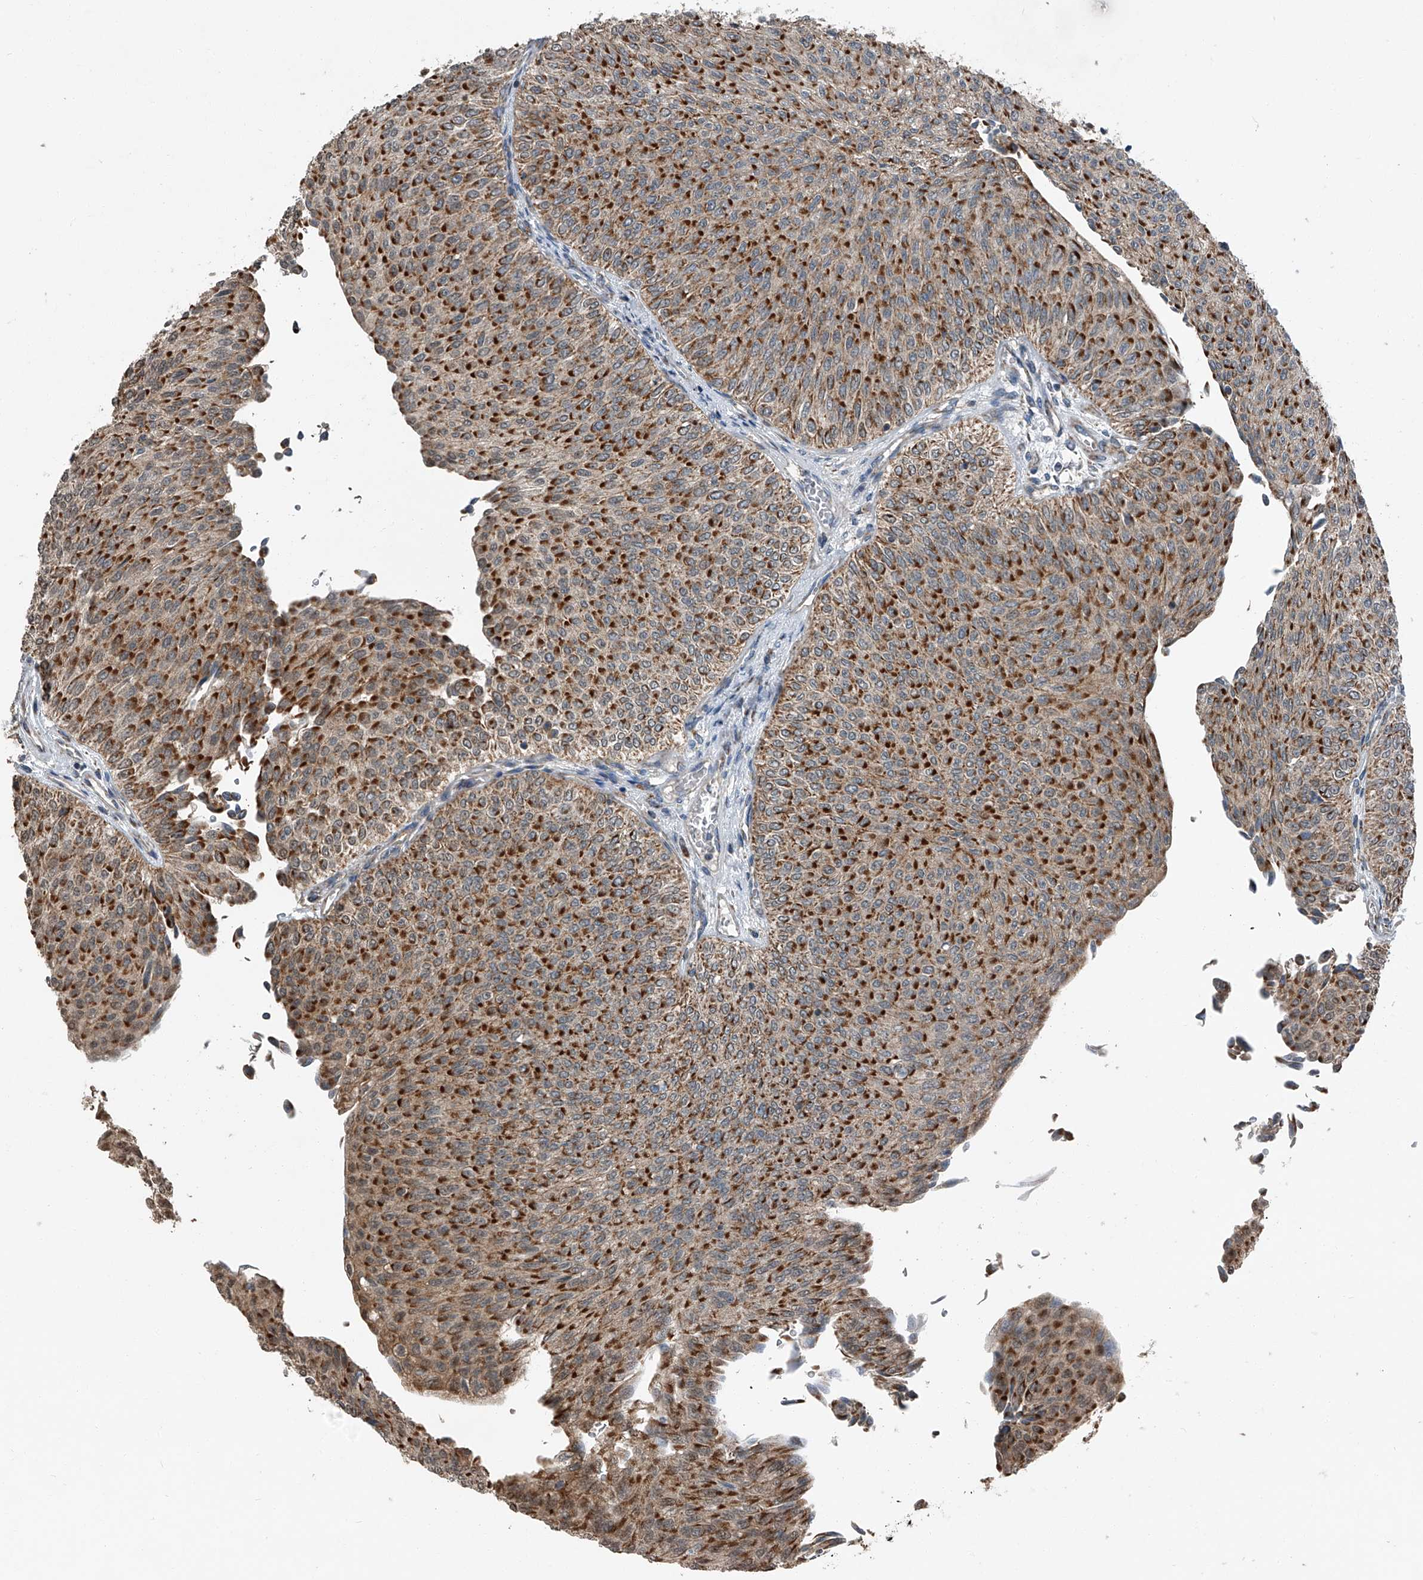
{"staining": {"intensity": "strong", "quantity": ">75%", "location": "cytoplasmic/membranous"}, "tissue": "urothelial cancer", "cell_type": "Tumor cells", "image_type": "cancer", "snomed": [{"axis": "morphology", "description": "Urothelial carcinoma, Low grade"}, {"axis": "topography", "description": "Urinary bladder"}], "caption": "DAB immunohistochemical staining of human urothelial cancer shows strong cytoplasmic/membranous protein expression in approximately >75% of tumor cells. (brown staining indicates protein expression, while blue staining denotes nuclei).", "gene": "CHRNA7", "patient": {"sex": "male", "age": 78}}